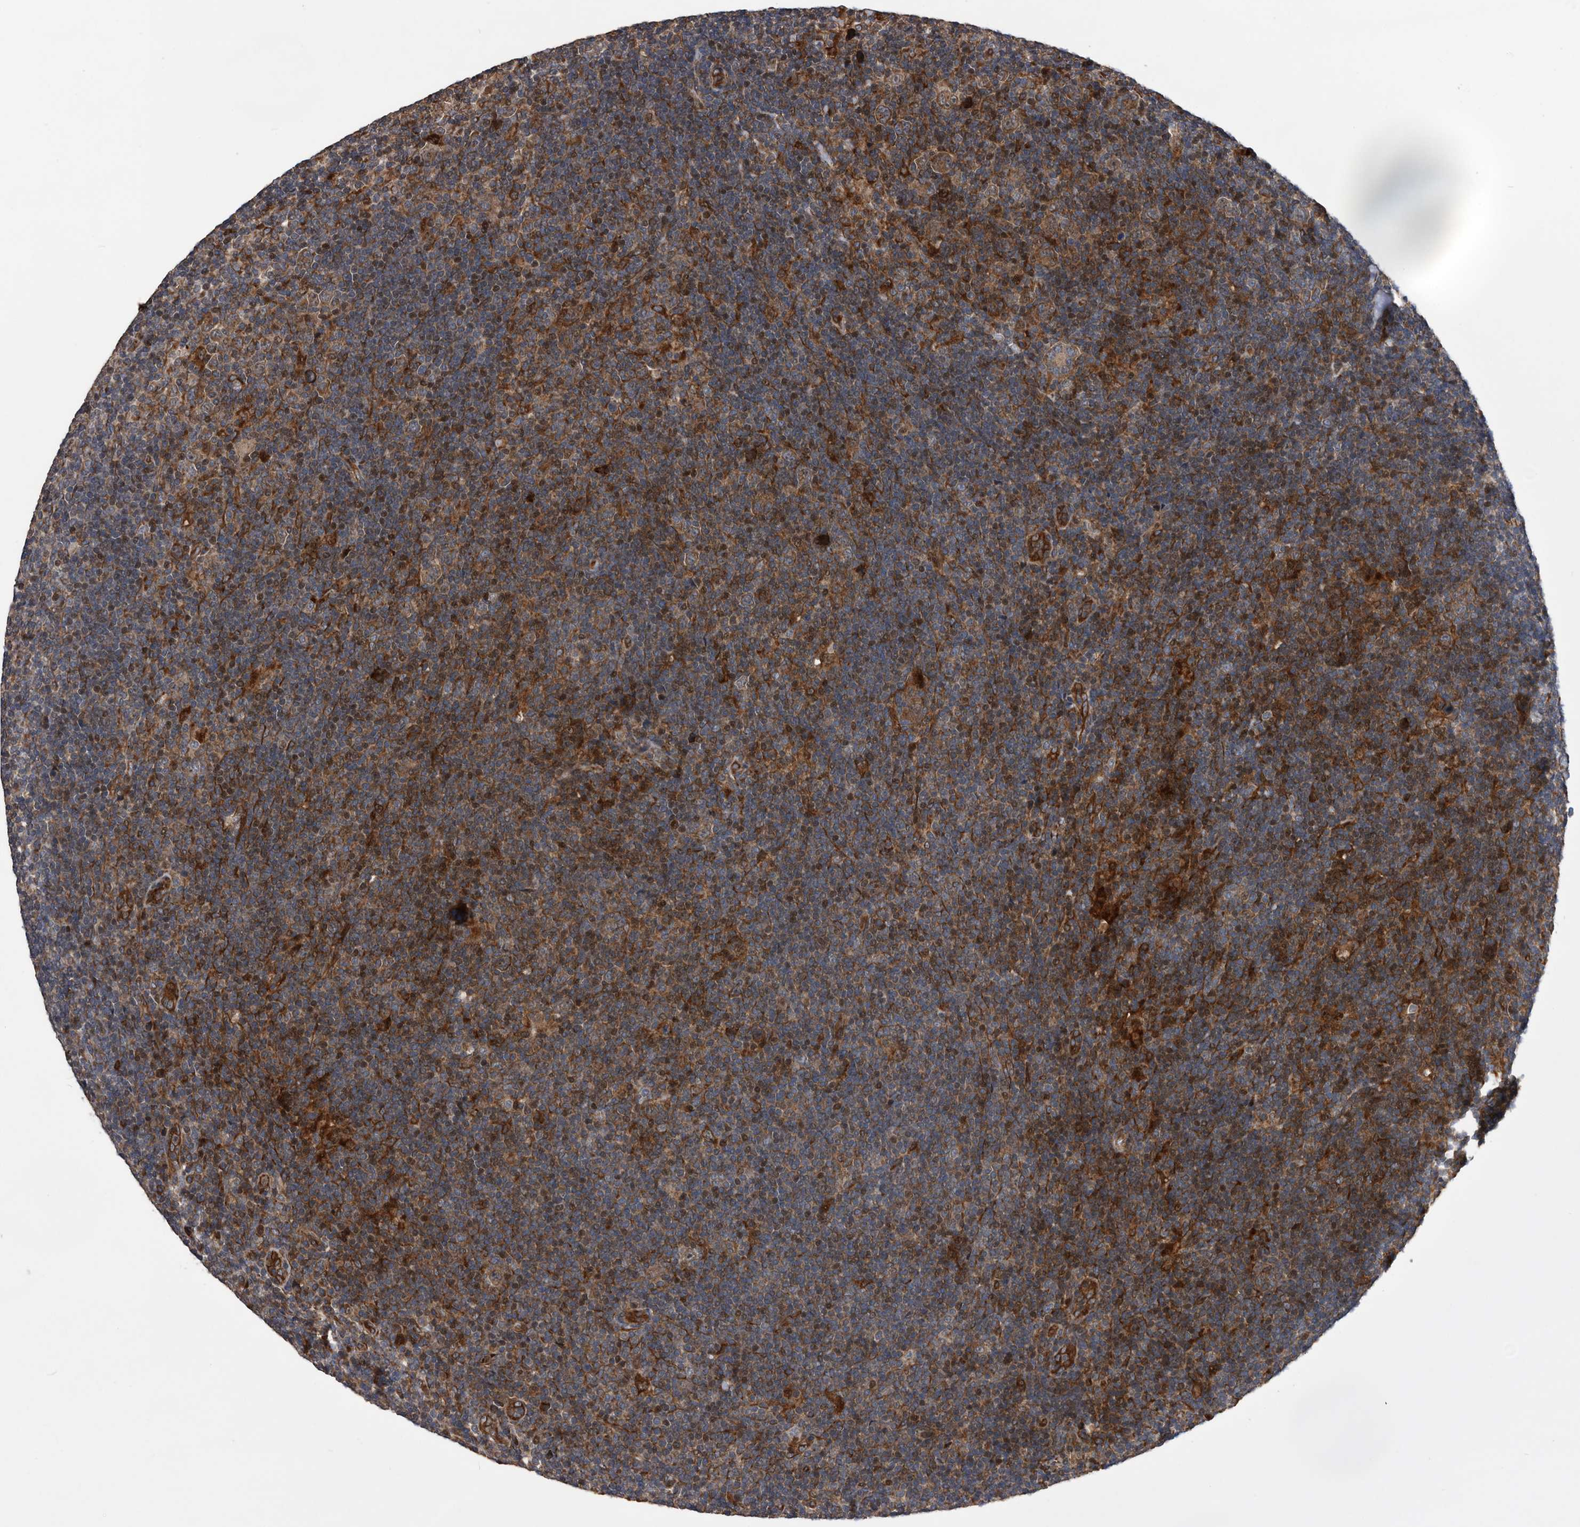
{"staining": {"intensity": "moderate", "quantity": ">75%", "location": "cytoplasmic/membranous"}, "tissue": "lymphoma", "cell_type": "Tumor cells", "image_type": "cancer", "snomed": [{"axis": "morphology", "description": "Hodgkin's disease, NOS"}, {"axis": "topography", "description": "Lymph node"}], "caption": "Lymphoma stained for a protein (brown) reveals moderate cytoplasmic/membranous positive expression in approximately >75% of tumor cells.", "gene": "SERINC2", "patient": {"sex": "female", "age": 57}}